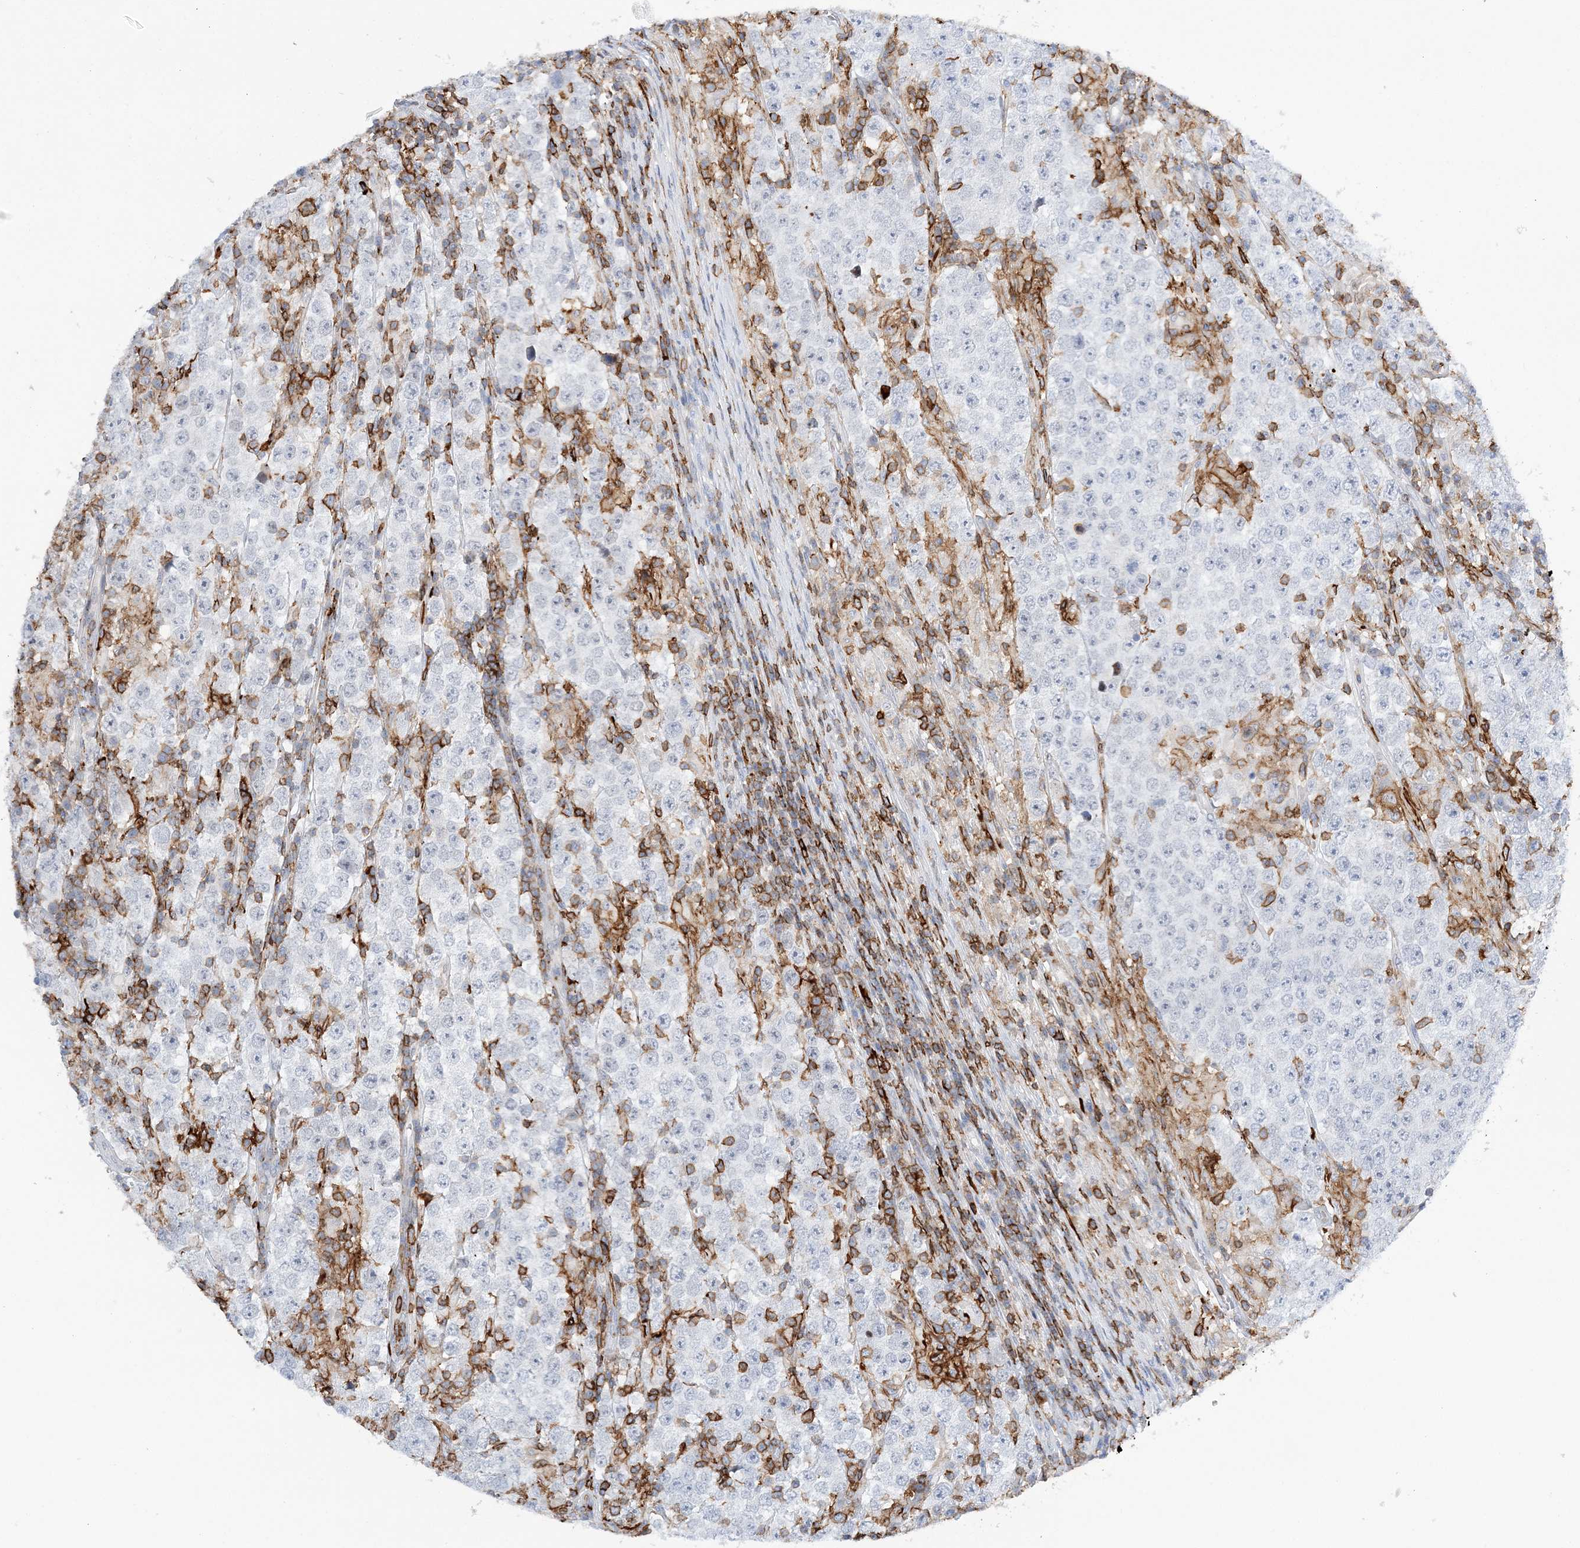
{"staining": {"intensity": "negative", "quantity": "none", "location": "none"}, "tissue": "testis cancer", "cell_type": "Tumor cells", "image_type": "cancer", "snomed": [{"axis": "morphology", "description": "Normal tissue, NOS"}, {"axis": "morphology", "description": "Urothelial carcinoma, High grade"}, {"axis": "morphology", "description": "Seminoma, NOS"}, {"axis": "morphology", "description": "Carcinoma, Embryonal, NOS"}, {"axis": "topography", "description": "Urinary bladder"}, {"axis": "topography", "description": "Testis"}], "caption": "There is no significant expression in tumor cells of testis cancer (seminoma).", "gene": "PRMT9", "patient": {"sex": "male", "age": 41}}